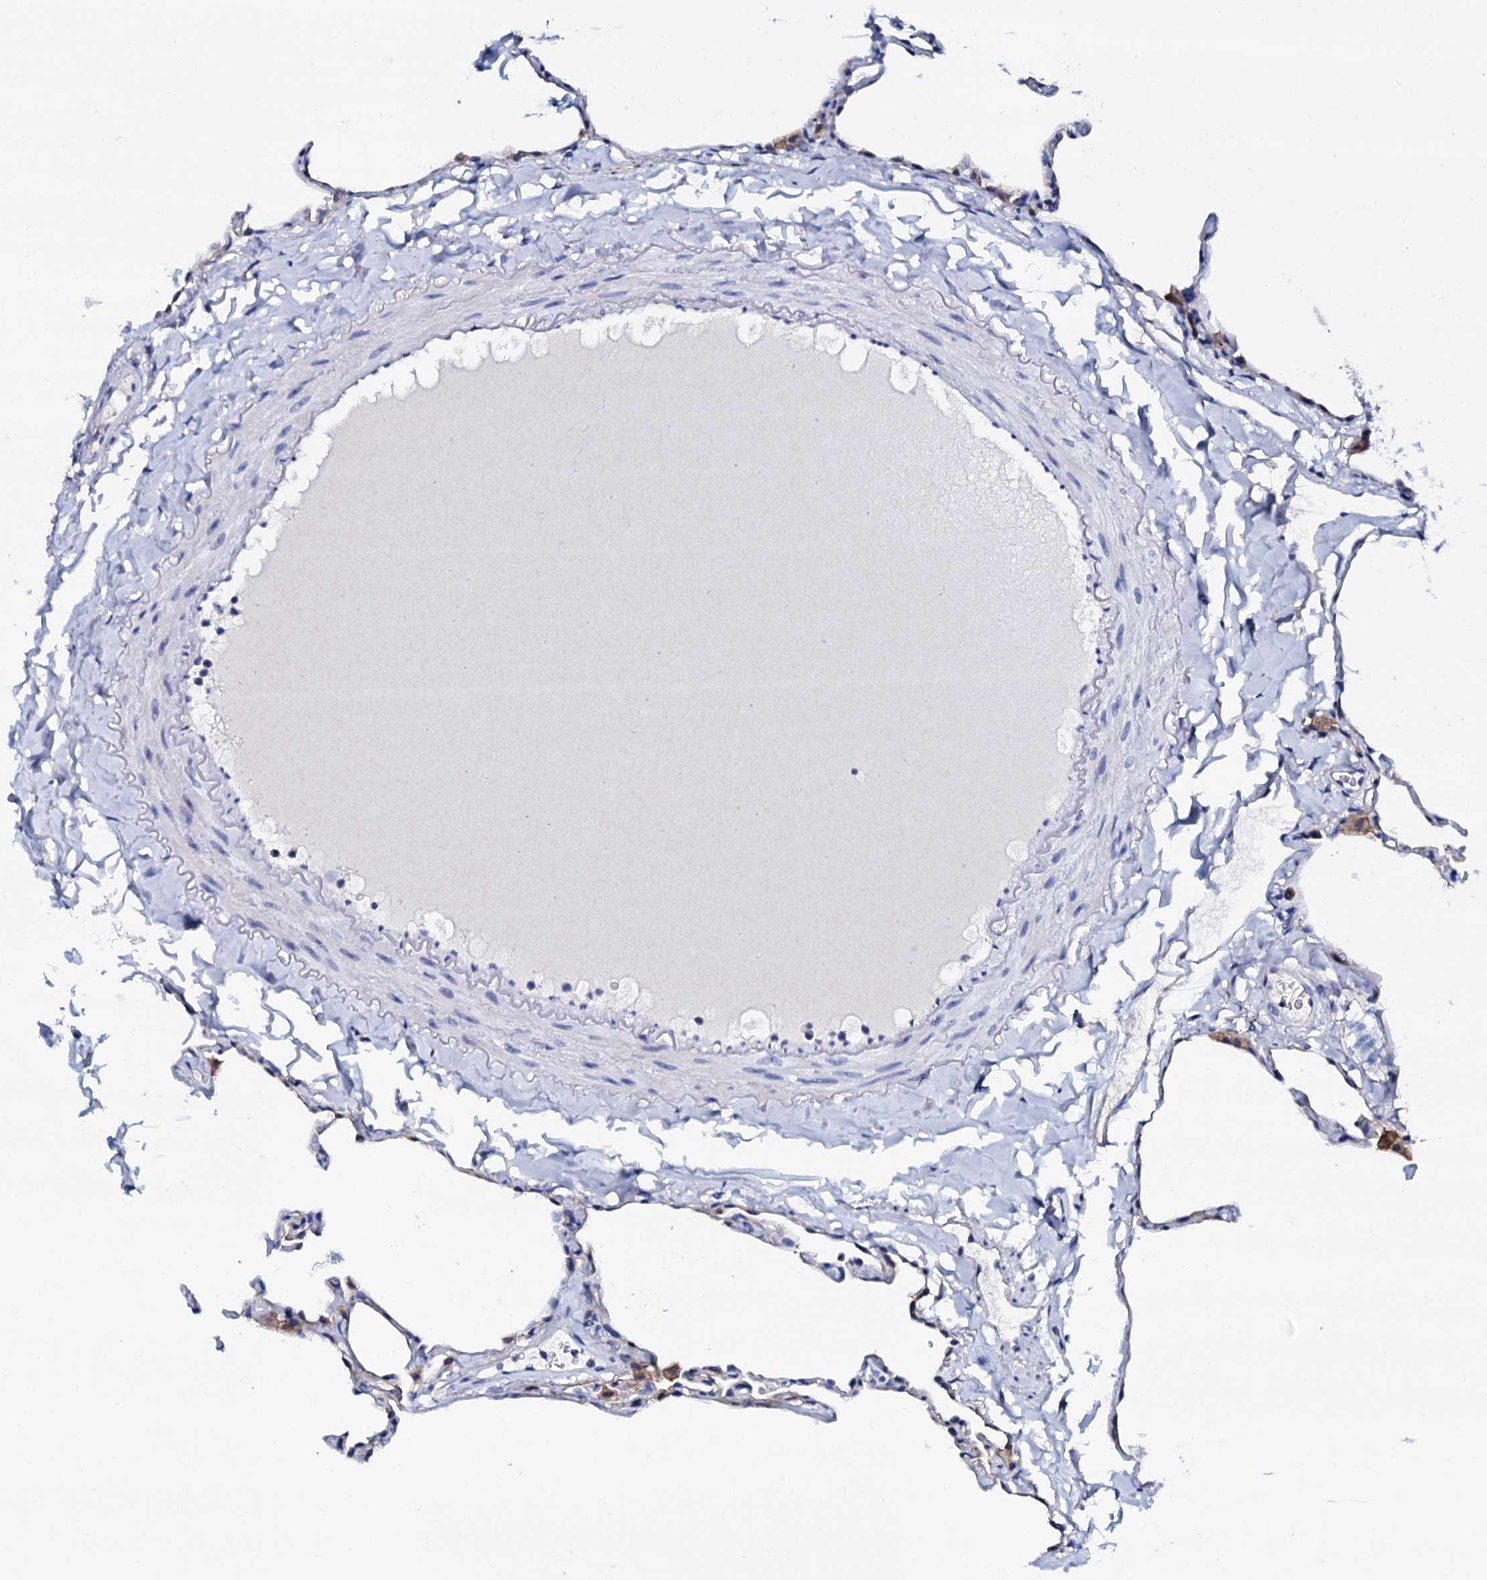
{"staining": {"intensity": "weak", "quantity": "<25%", "location": "cytoplasmic/membranous"}, "tissue": "lung", "cell_type": "Alveolar cells", "image_type": "normal", "snomed": [{"axis": "morphology", "description": "Normal tissue, NOS"}, {"axis": "topography", "description": "Lung"}], "caption": "Immunohistochemistry (IHC) histopathology image of unremarkable lung stained for a protein (brown), which displays no expression in alveolar cells.", "gene": "TRDN", "patient": {"sex": "male", "age": 65}}